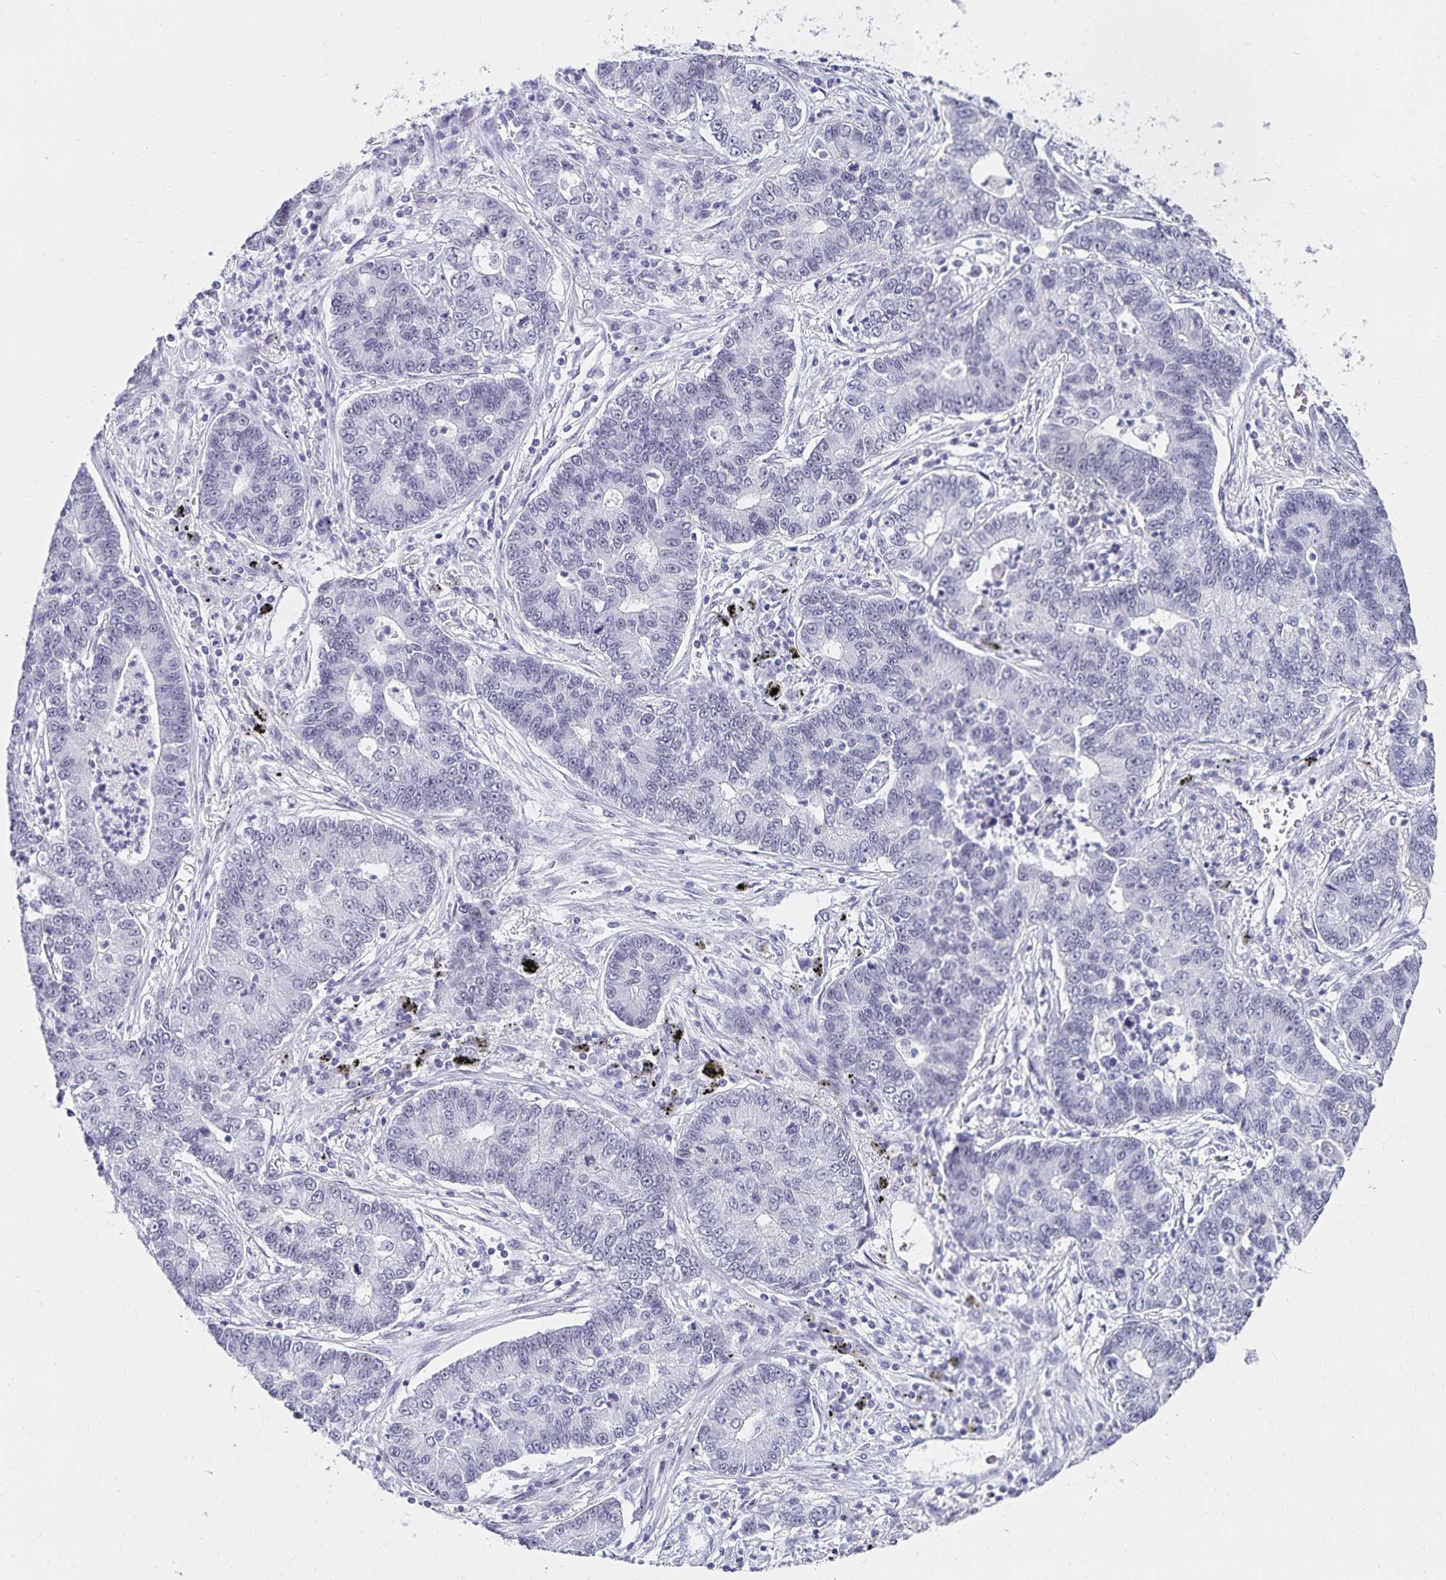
{"staining": {"intensity": "negative", "quantity": "none", "location": "none"}, "tissue": "lung cancer", "cell_type": "Tumor cells", "image_type": "cancer", "snomed": [{"axis": "morphology", "description": "Adenocarcinoma, NOS"}, {"axis": "topography", "description": "Lung"}], "caption": "The image reveals no significant expression in tumor cells of lung adenocarcinoma.", "gene": "C20orf85", "patient": {"sex": "female", "age": 57}}